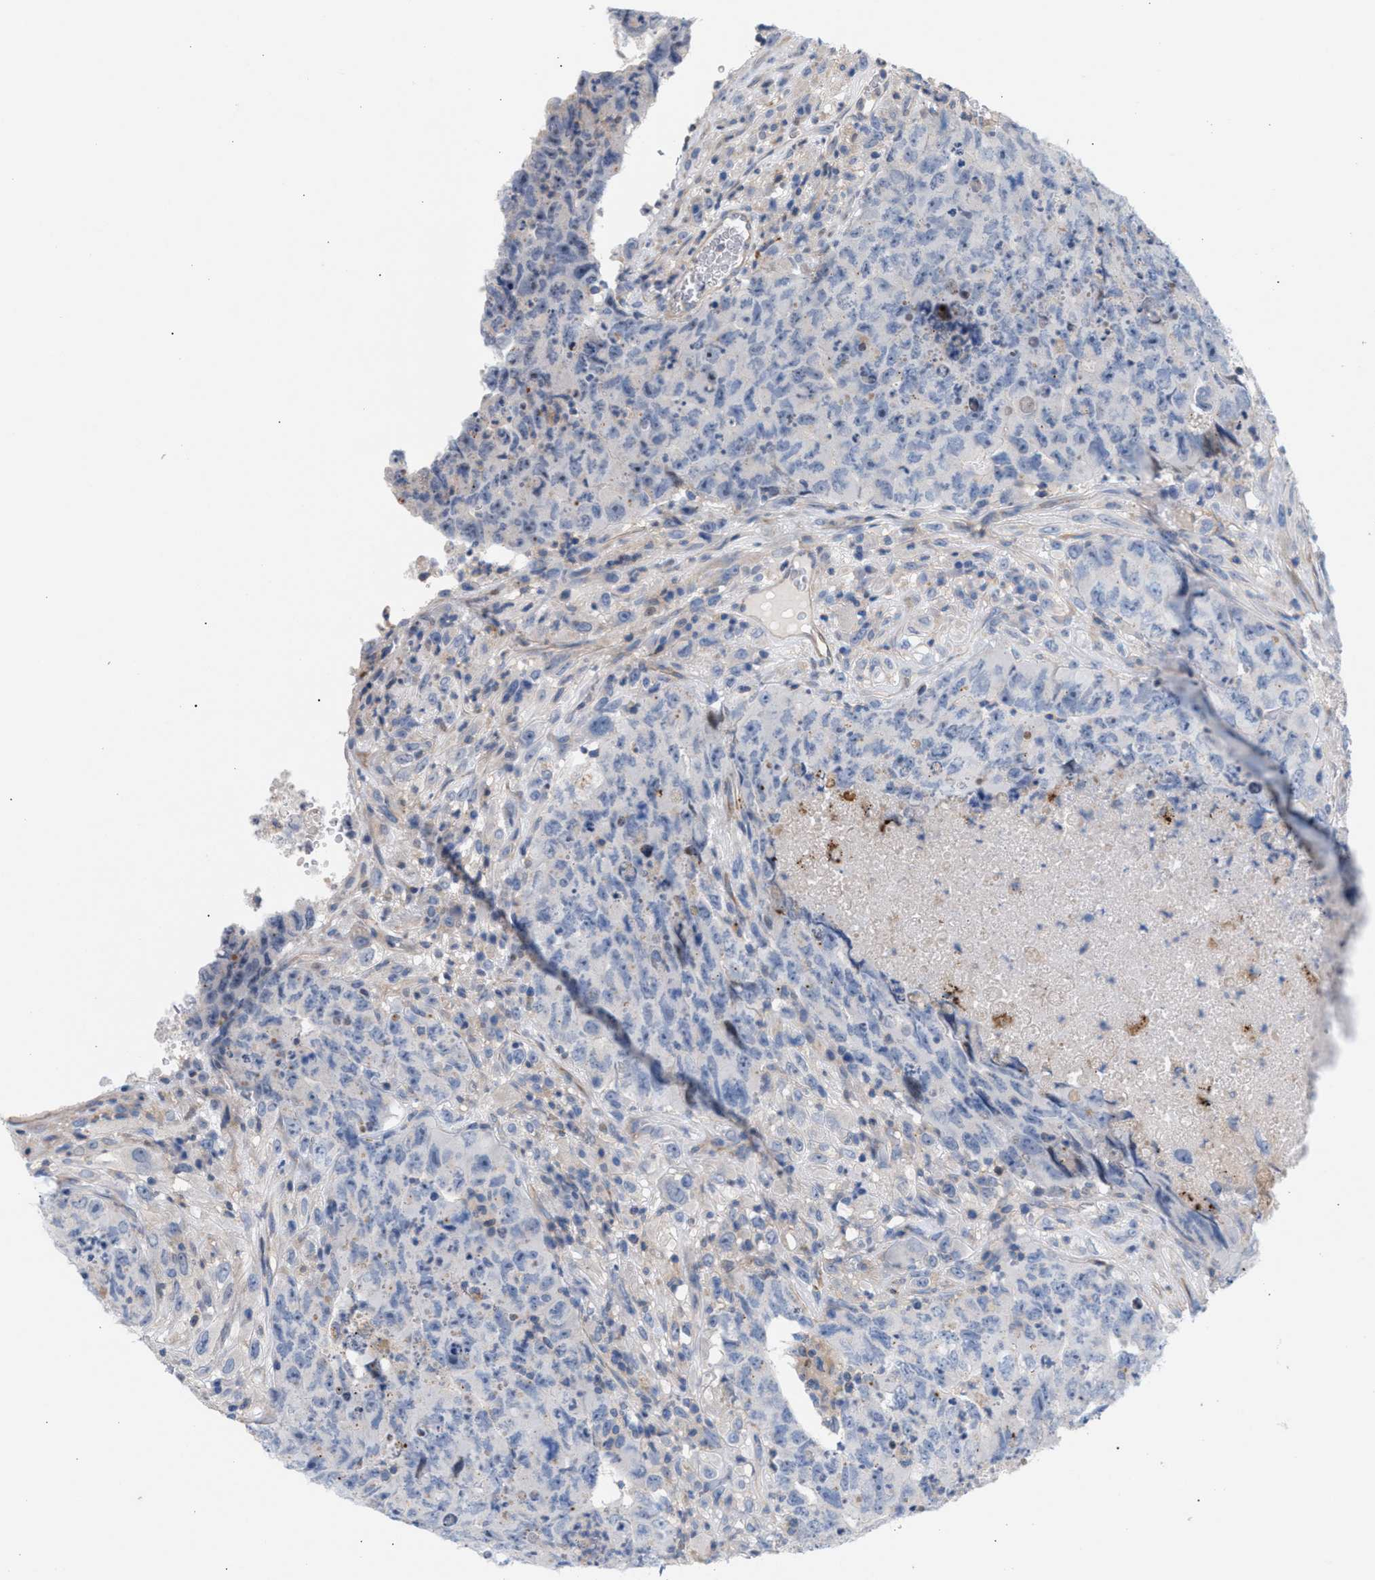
{"staining": {"intensity": "negative", "quantity": "none", "location": "none"}, "tissue": "testis cancer", "cell_type": "Tumor cells", "image_type": "cancer", "snomed": [{"axis": "morphology", "description": "Carcinoma, Embryonal, NOS"}, {"axis": "topography", "description": "Testis"}], "caption": "Micrograph shows no protein positivity in tumor cells of embryonal carcinoma (testis) tissue.", "gene": "MBTD1", "patient": {"sex": "male", "age": 32}}